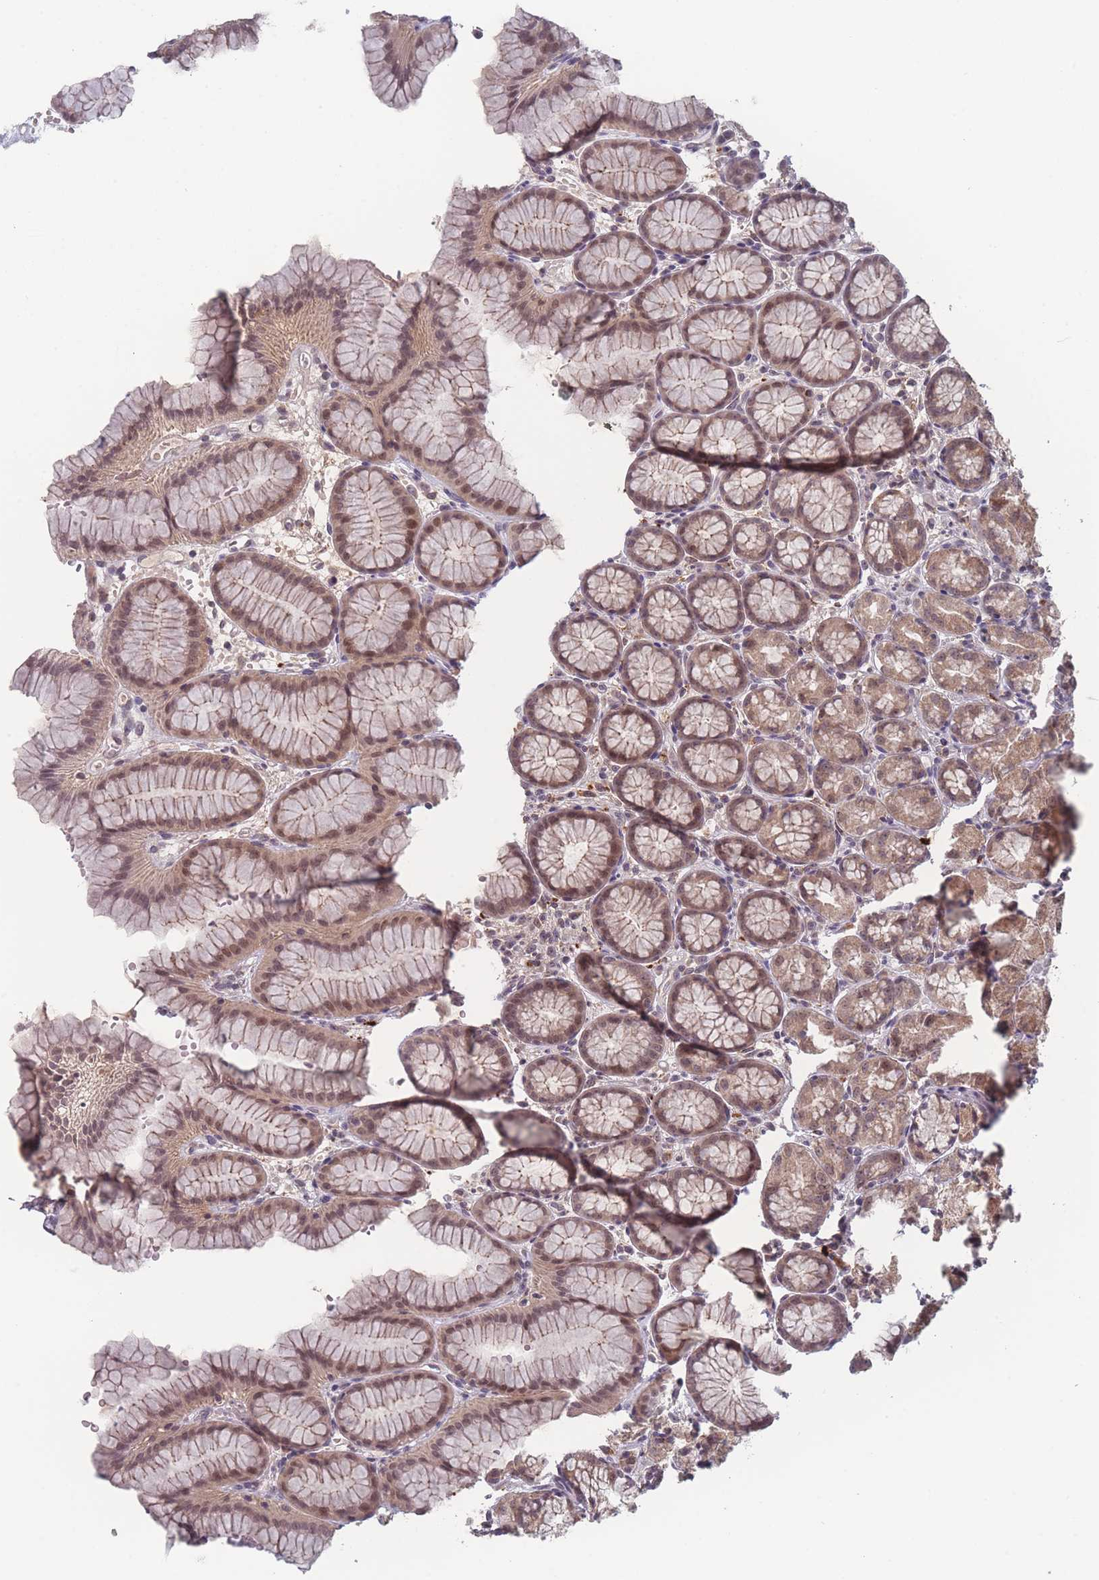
{"staining": {"intensity": "moderate", "quantity": ">75%", "location": "cytoplasmic/membranous,nuclear"}, "tissue": "stomach", "cell_type": "Glandular cells", "image_type": "normal", "snomed": [{"axis": "morphology", "description": "Normal tissue, NOS"}, {"axis": "topography", "description": "Stomach, upper"}], "caption": "Immunohistochemical staining of normal human stomach exhibits moderate cytoplasmic/membranous,nuclear protein expression in about >75% of glandular cells.", "gene": "TMEM232", "patient": {"sex": "male", "age": 47}}